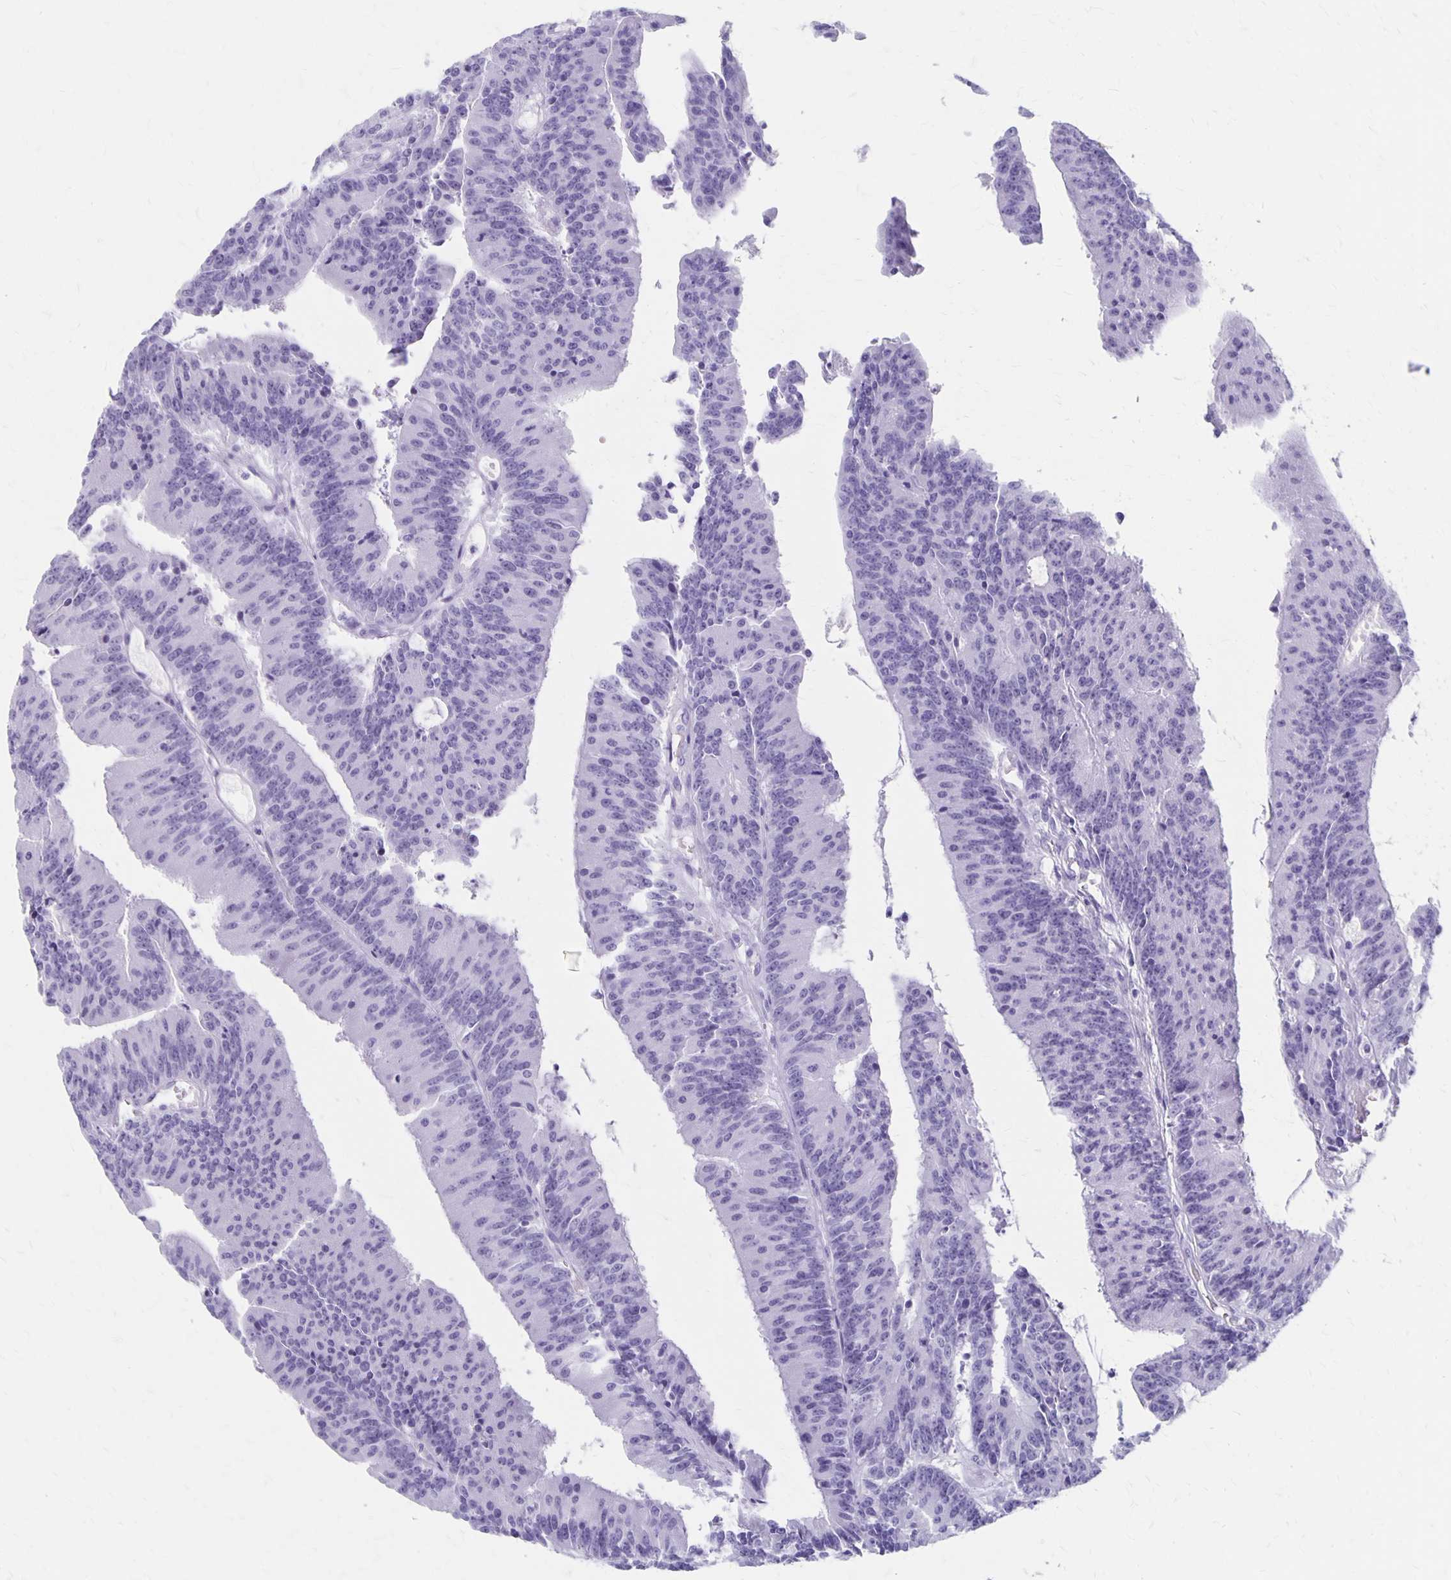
{"staining": {"intensity": "negative", "quantity": "none", "location": "none"}, "tissue": "colorectal cancer", "cell_type": "Tumor cells", "image_type": "cancer", "snomed": [{"axis": "morphology", "description": "Adenocarcinoma, NOS"}, {"axis": "topography", "description": "Colon"}], "caption": "Immunohistochemical staining of colorectal adenocarcinoma exhibits no significant expression in tumor cells.", "gene": "MAGEC2", "patient": {"sex": "female", "age": 78}}